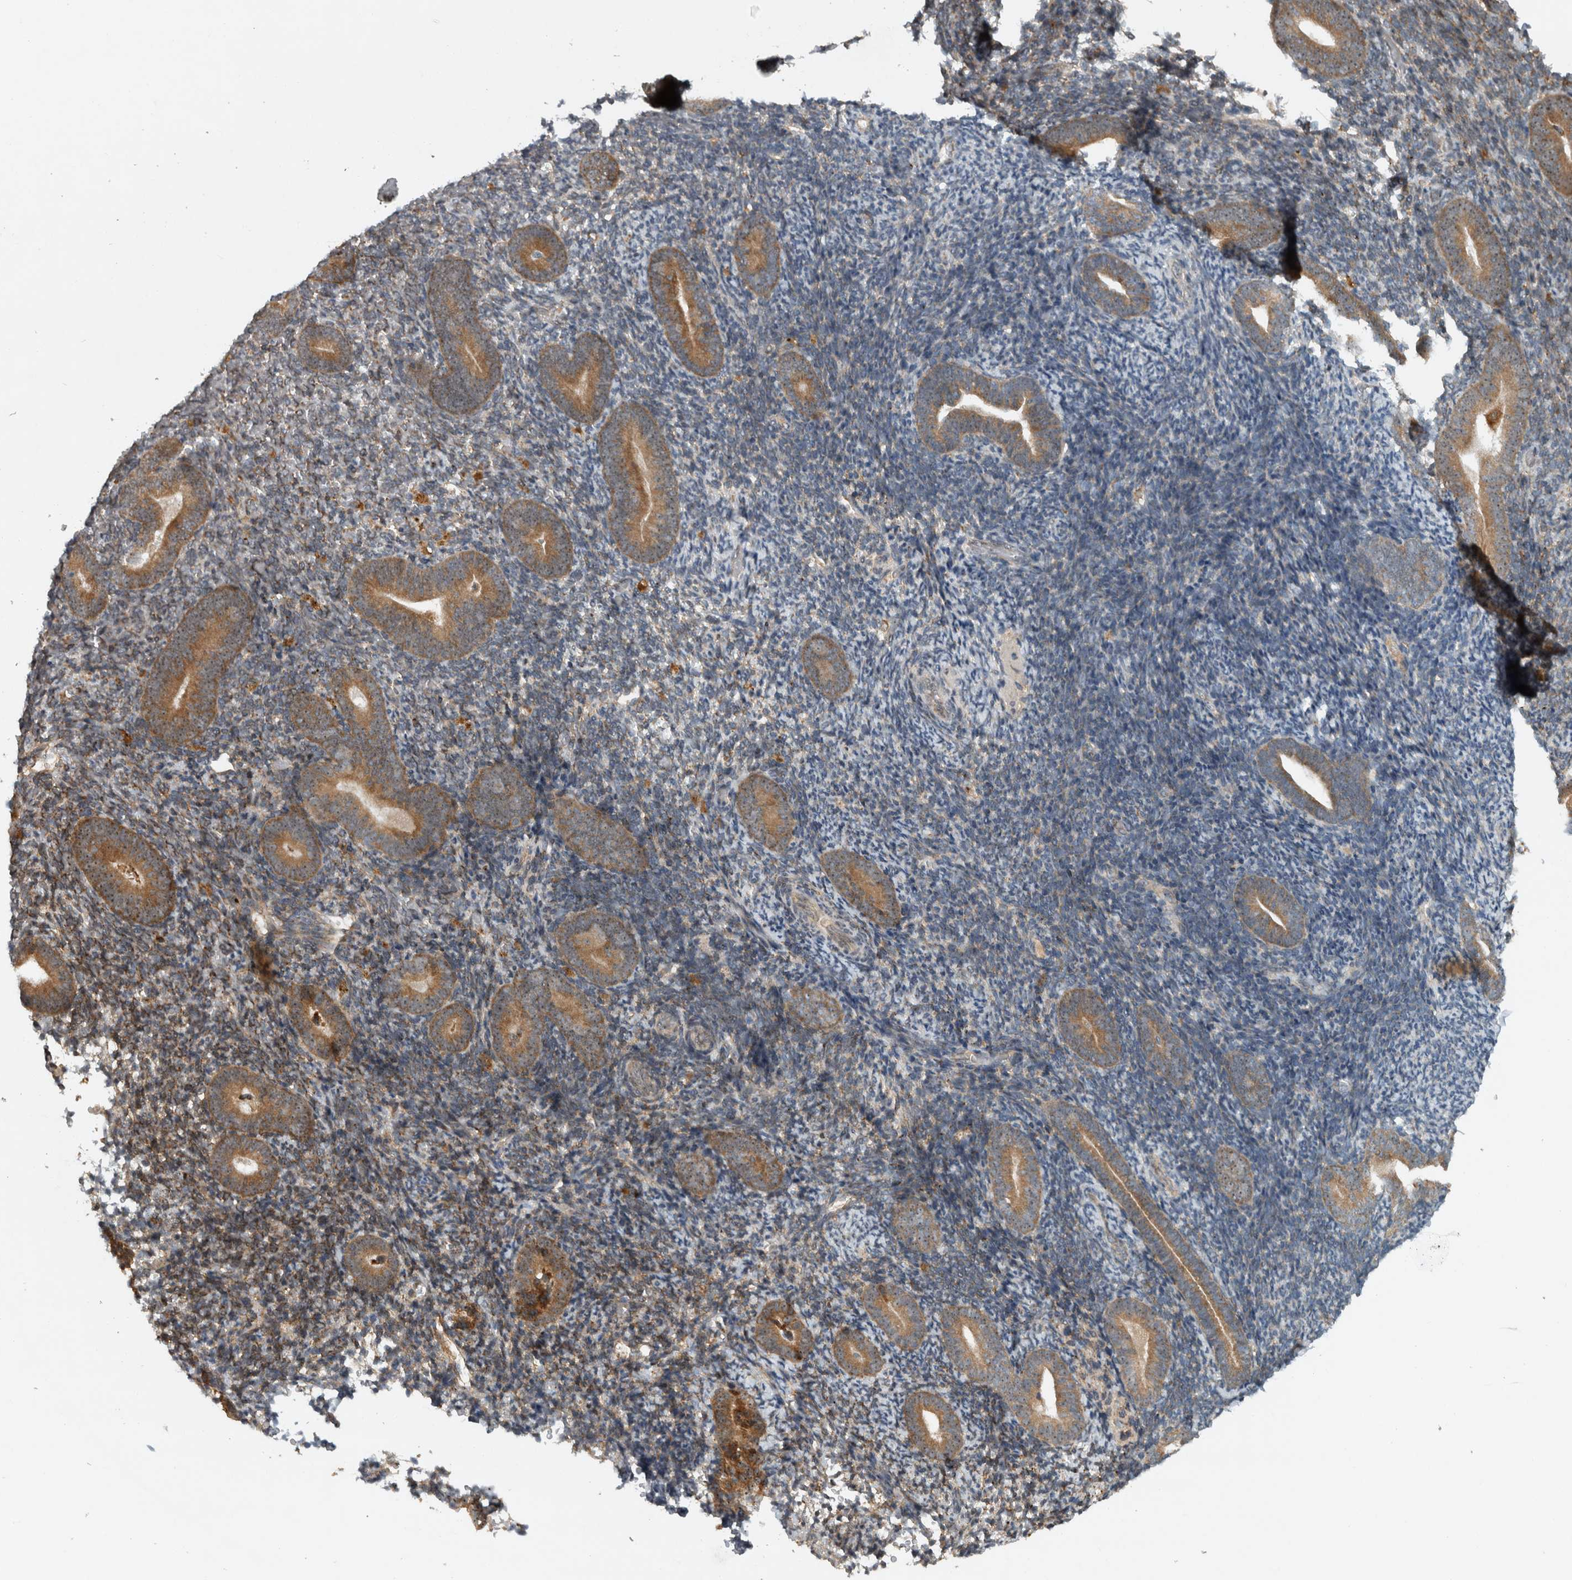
{"staining": {"intensity": "moderate", "quantity": ">75%", "location": "cytoplasmic/membranous"}, "tissue": "endometrium", "cell_type": "Cells in endometrial stroma", "image_type": "normal", "snomed": [{"axis": "morphology", "description": "Normal tissue, NOS"}, {"axis": "topography", "description": "Endometrium"}], "caption": "This histopathology image demonstrates immunohistochemistry staining of benign human endometrium, with medium moderate cytoplasmic/membranous staining in about >75% of cells in endometrial stroma.", "gene": "GPR137B", "patient": {"sex": "female", "age": 51}}